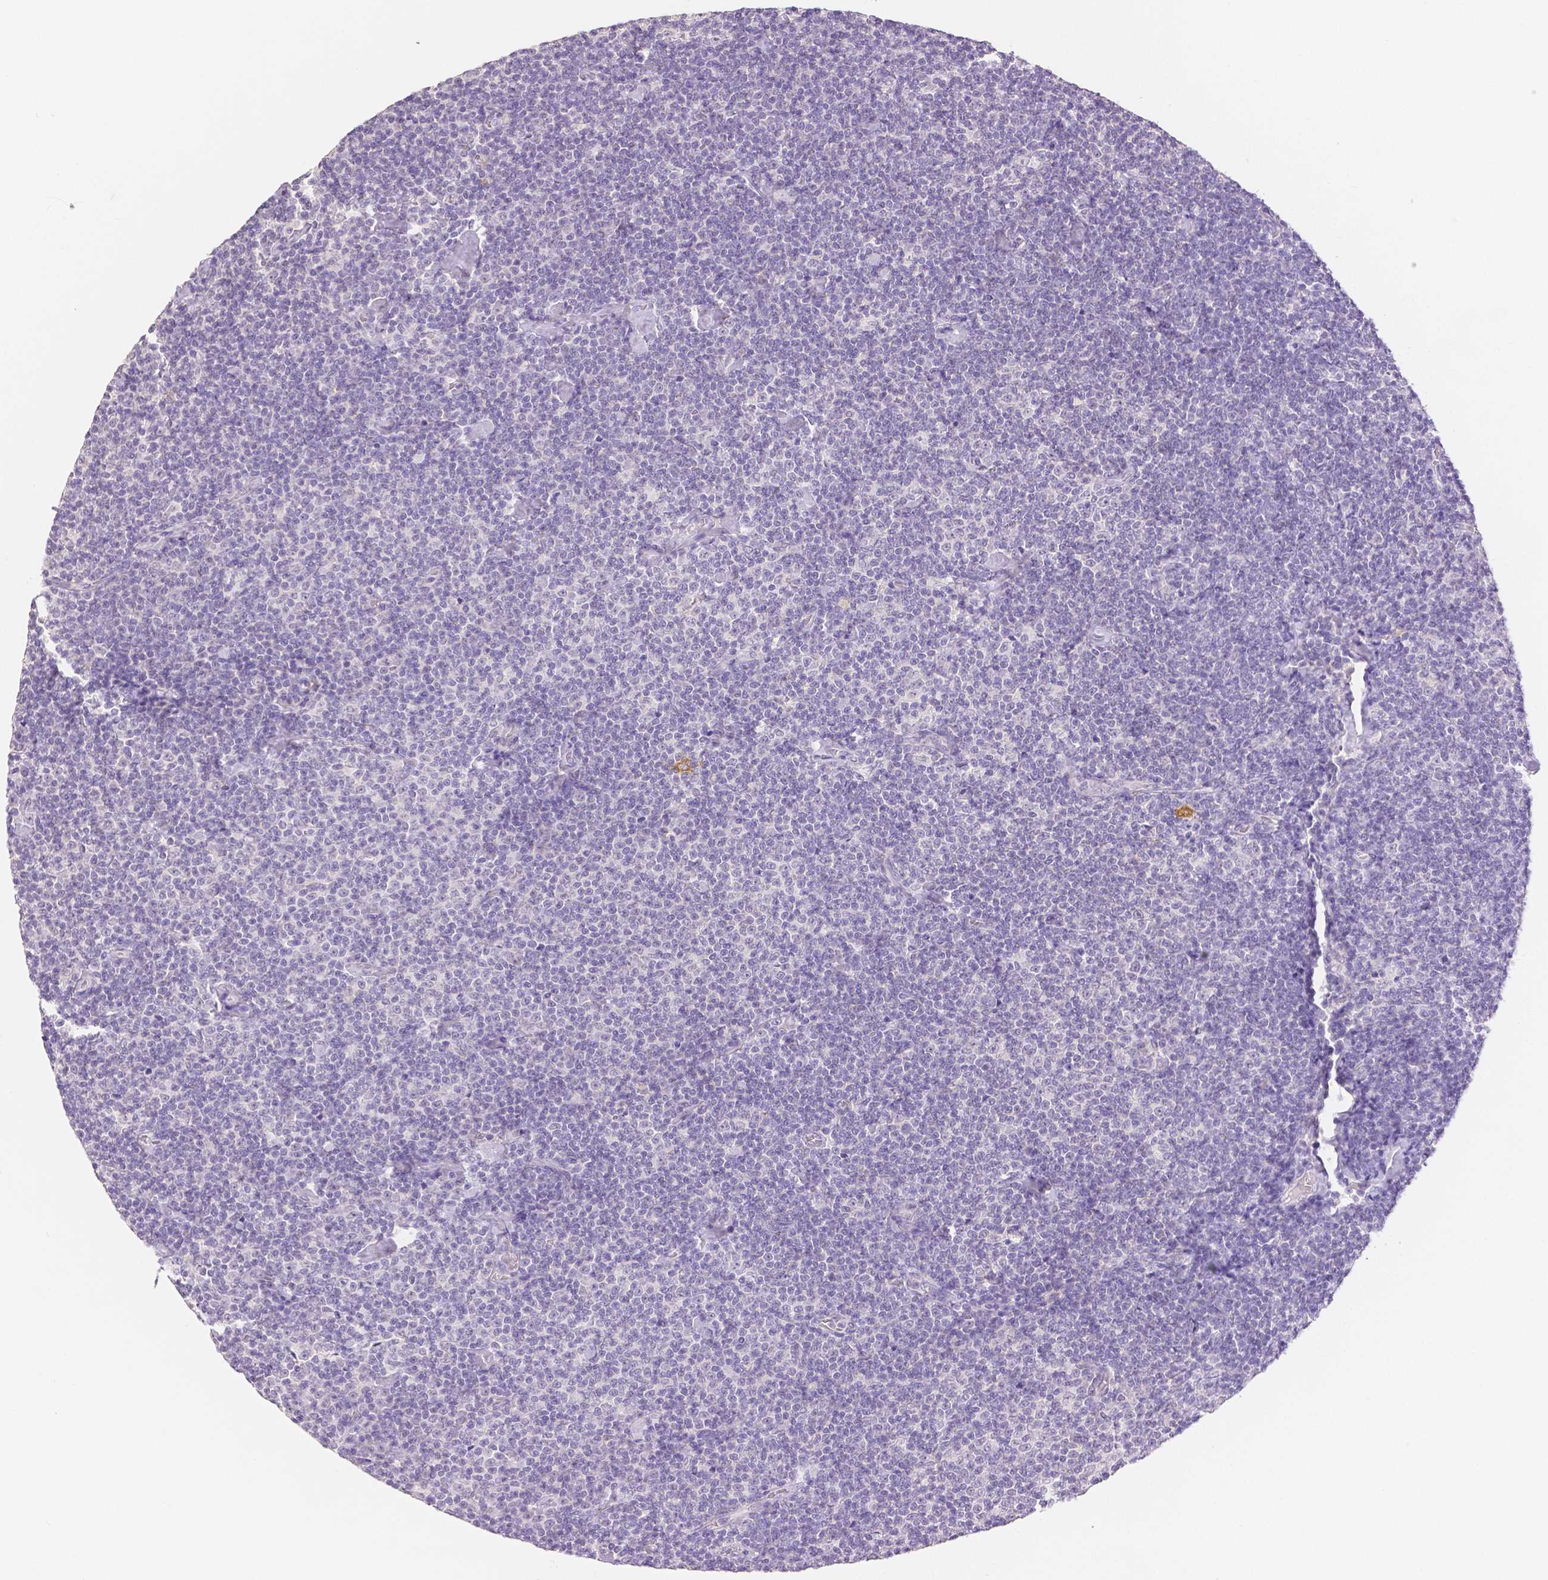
{"staining": {"intensity": "negative", "quantity": "none", "location": "none"}, "tissue": "lymphoma", "cell_type": "Tumor cells", "image_type": "cancer", "snomed": [{"axis": "morphology", "description": "Malignant lymphoma, non-Hodgkin's type, Low grade"}, {"axis": "topography", "description": "Lymph node"}], "caption": "An immunohistochemistry micrograph of malignant lymphoma, non-Hodgkin's type (low-grade) is shown. There is no staining in tumor cells of malignant lymphoma, non-Hodgkin's type (low-grade).", "gene": "OCLN", "patient": {"sex": "male", "age": 81}}